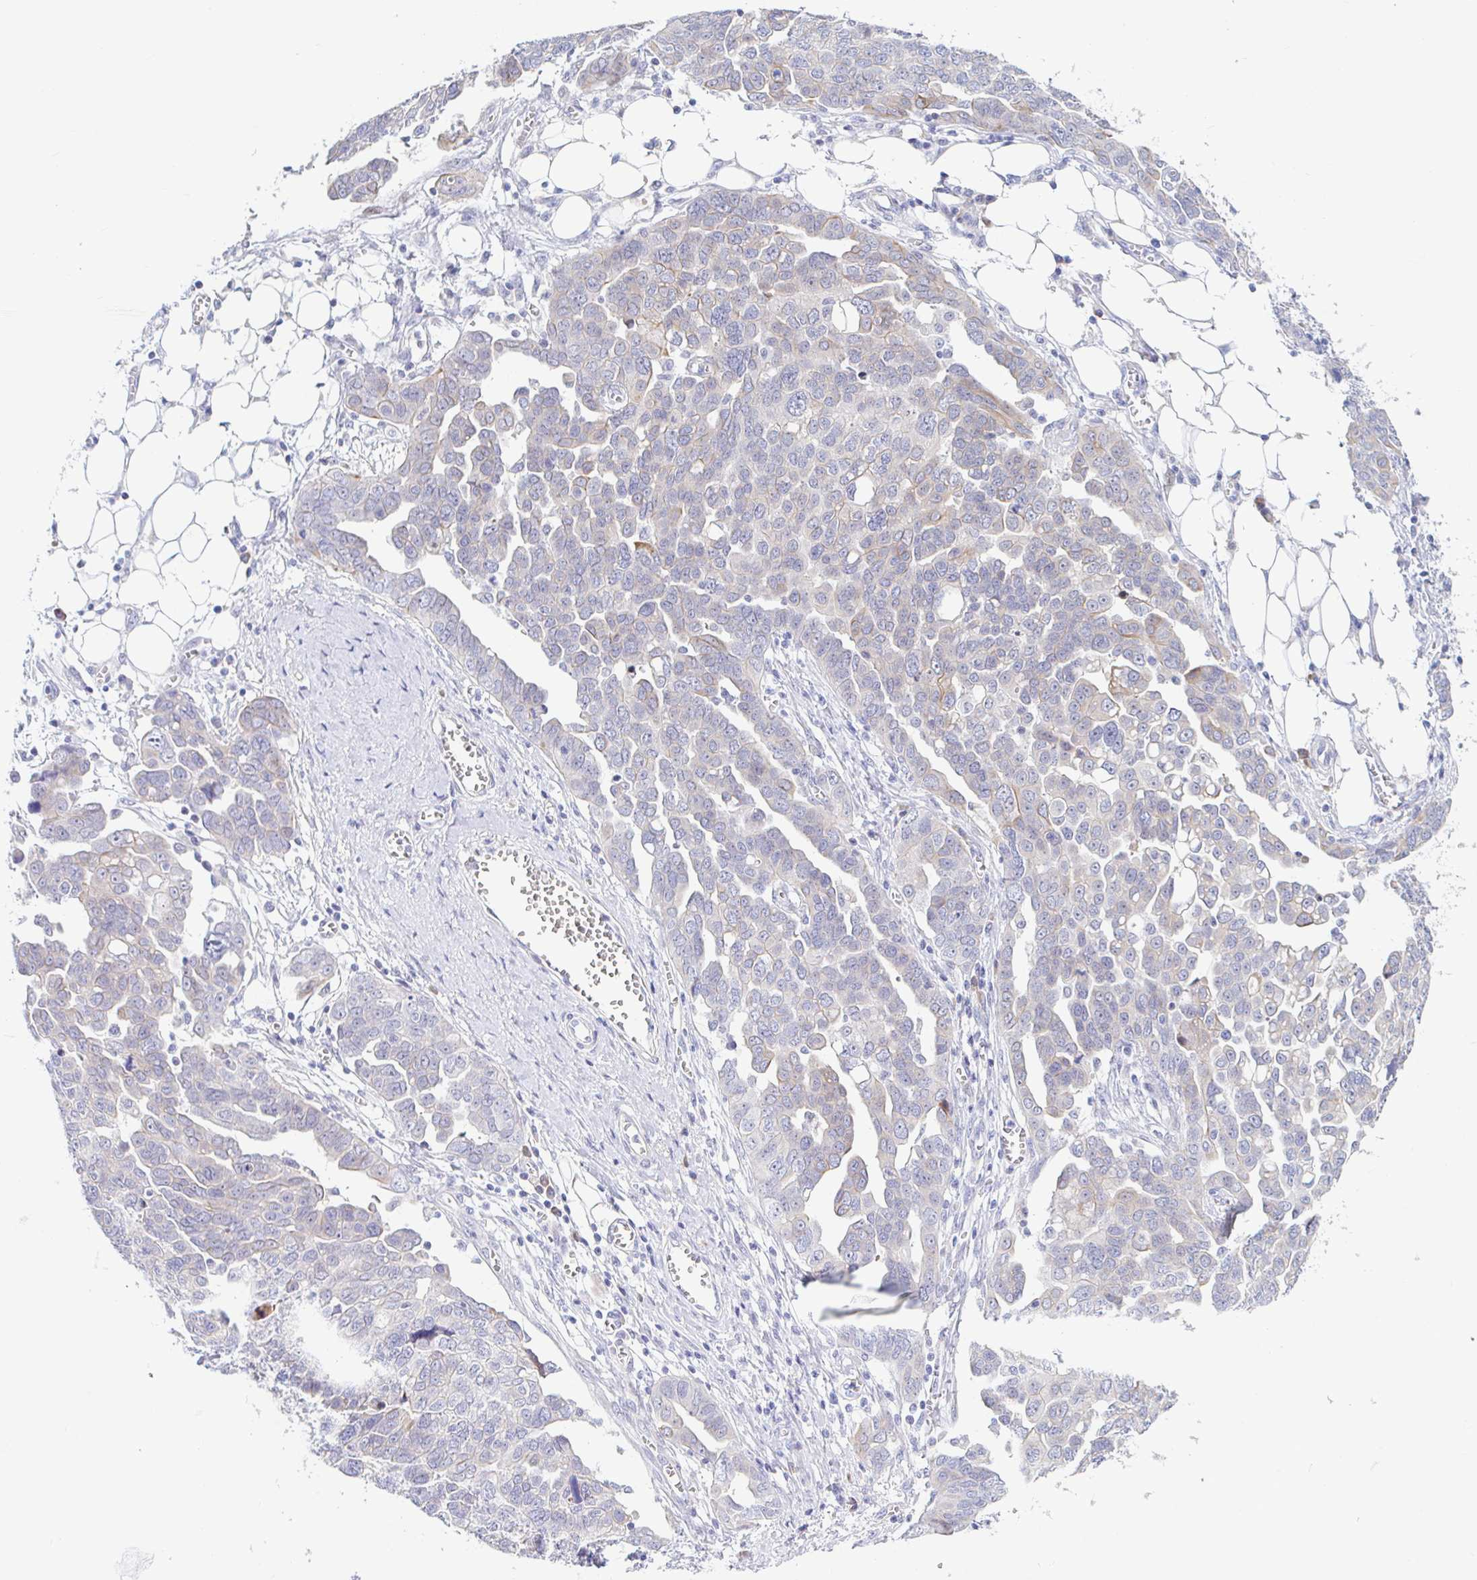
{"staining": {"intensity": "negative", "quantity": "none", "location": "none"}, "tissue": "ovarian cancer", "cell_type": "Tumor cells", "image_type": "cancer", "snomed": [{"axis": "morphology", "description": "Cystadenocarcinoma, serous, NOS"}, {"axis": "topography", "description": "Ovary"}], "caption": "Immunohistochemistry (IHC) micrograph of human serous cystadenocarcinoma (ovarian) stained for a protein (brown), which demonstrates no expression in tumor cells. Nuclei are stained in blue.", "gene": "NBPF3", "patient": {"sex": "female", "age": 59}}